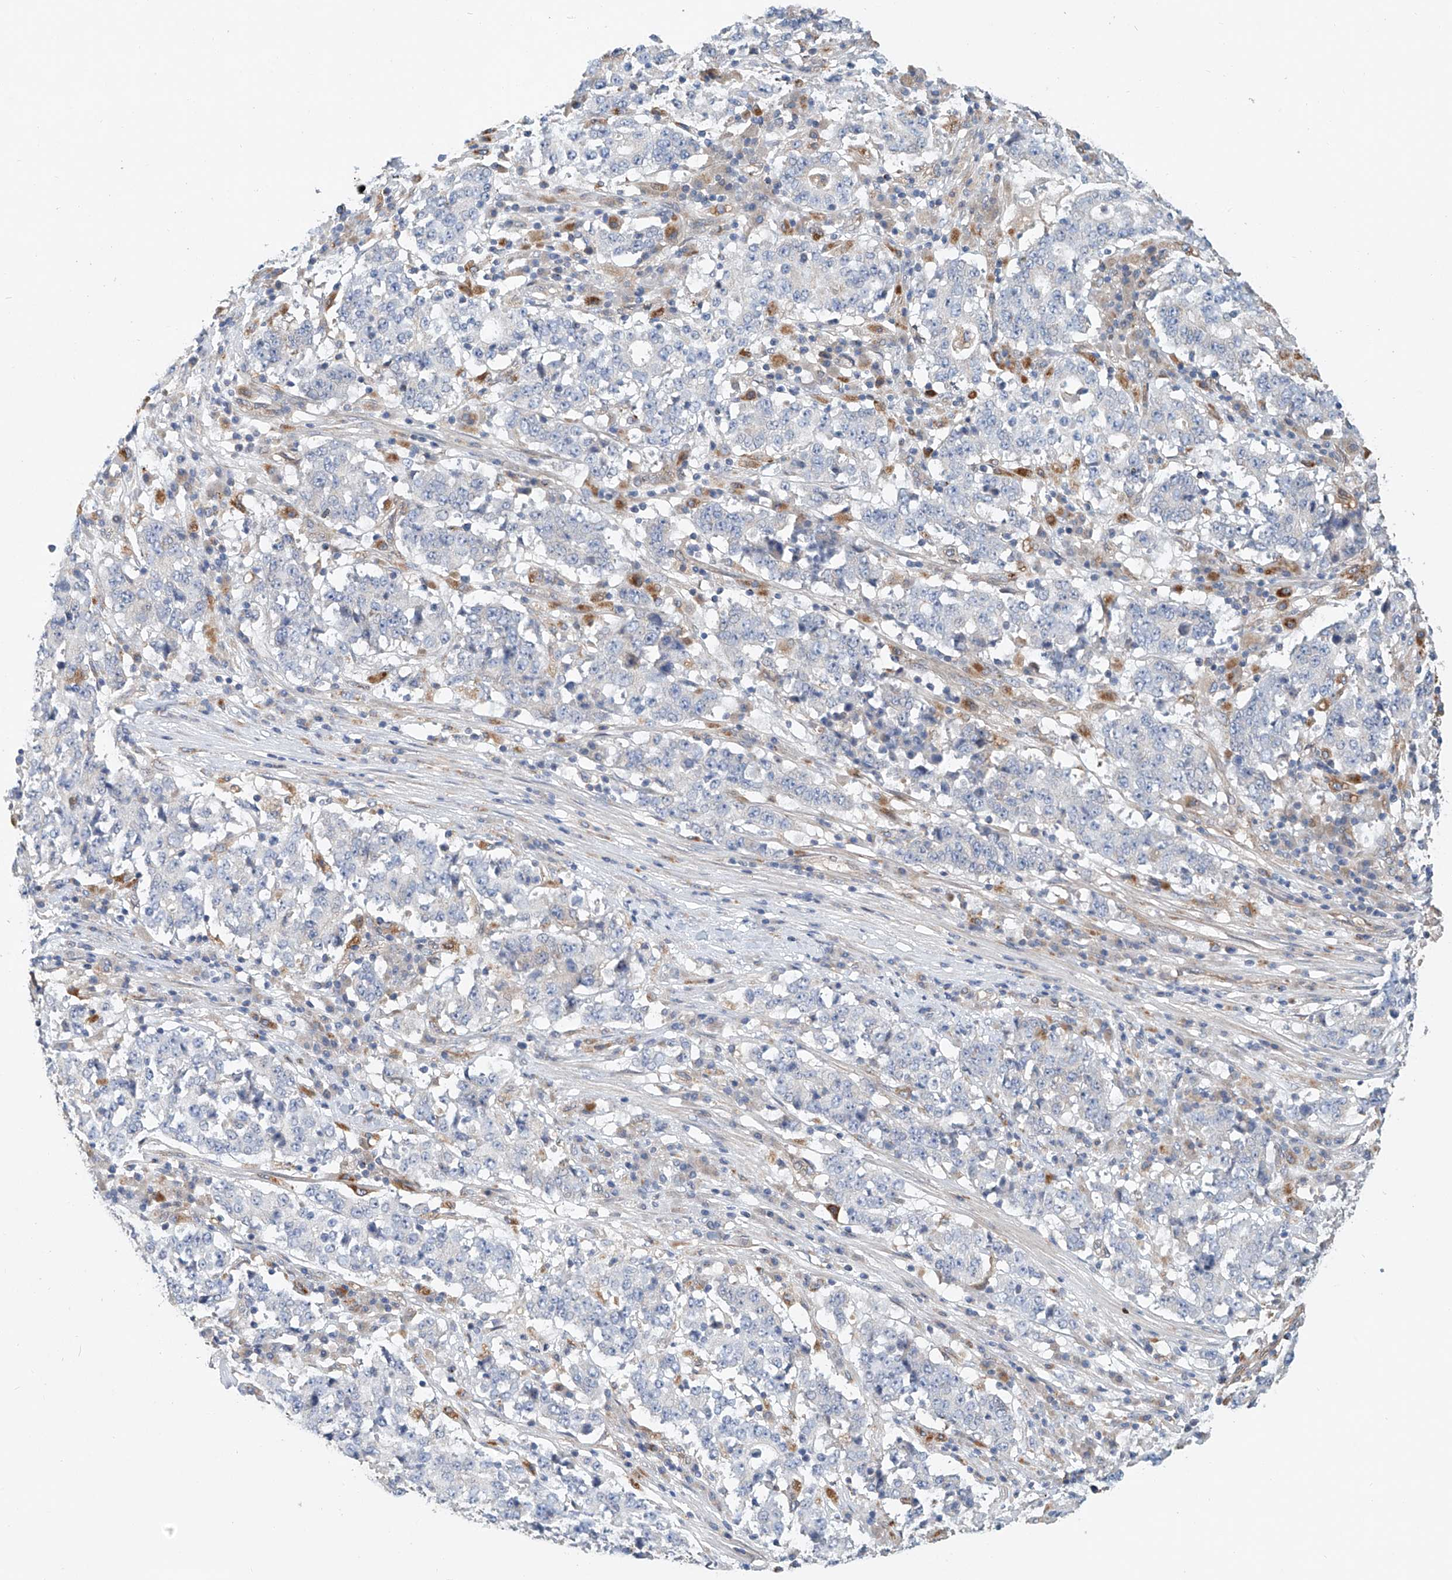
{"staining": {"intensity": "negative", "quantity": "none", "location": "none"}, "tissue": "stomach cancer", "cell_type": "Tumor cells", "image_type": "cancer", "snomed": [{"axis": "morphology", "description": "Adenocarcinoma, NOS"}, {"axis": "topography", "description": "Stomach"}], "caption": "High power microscopy micrograph of an immunohistochemistry micrograph of stomach cancer (adenocarcinoma), revealing no significant expression in tumor cells.", "gene": "HGSNAT", "patient": {"sex": "male", "age": 59}}